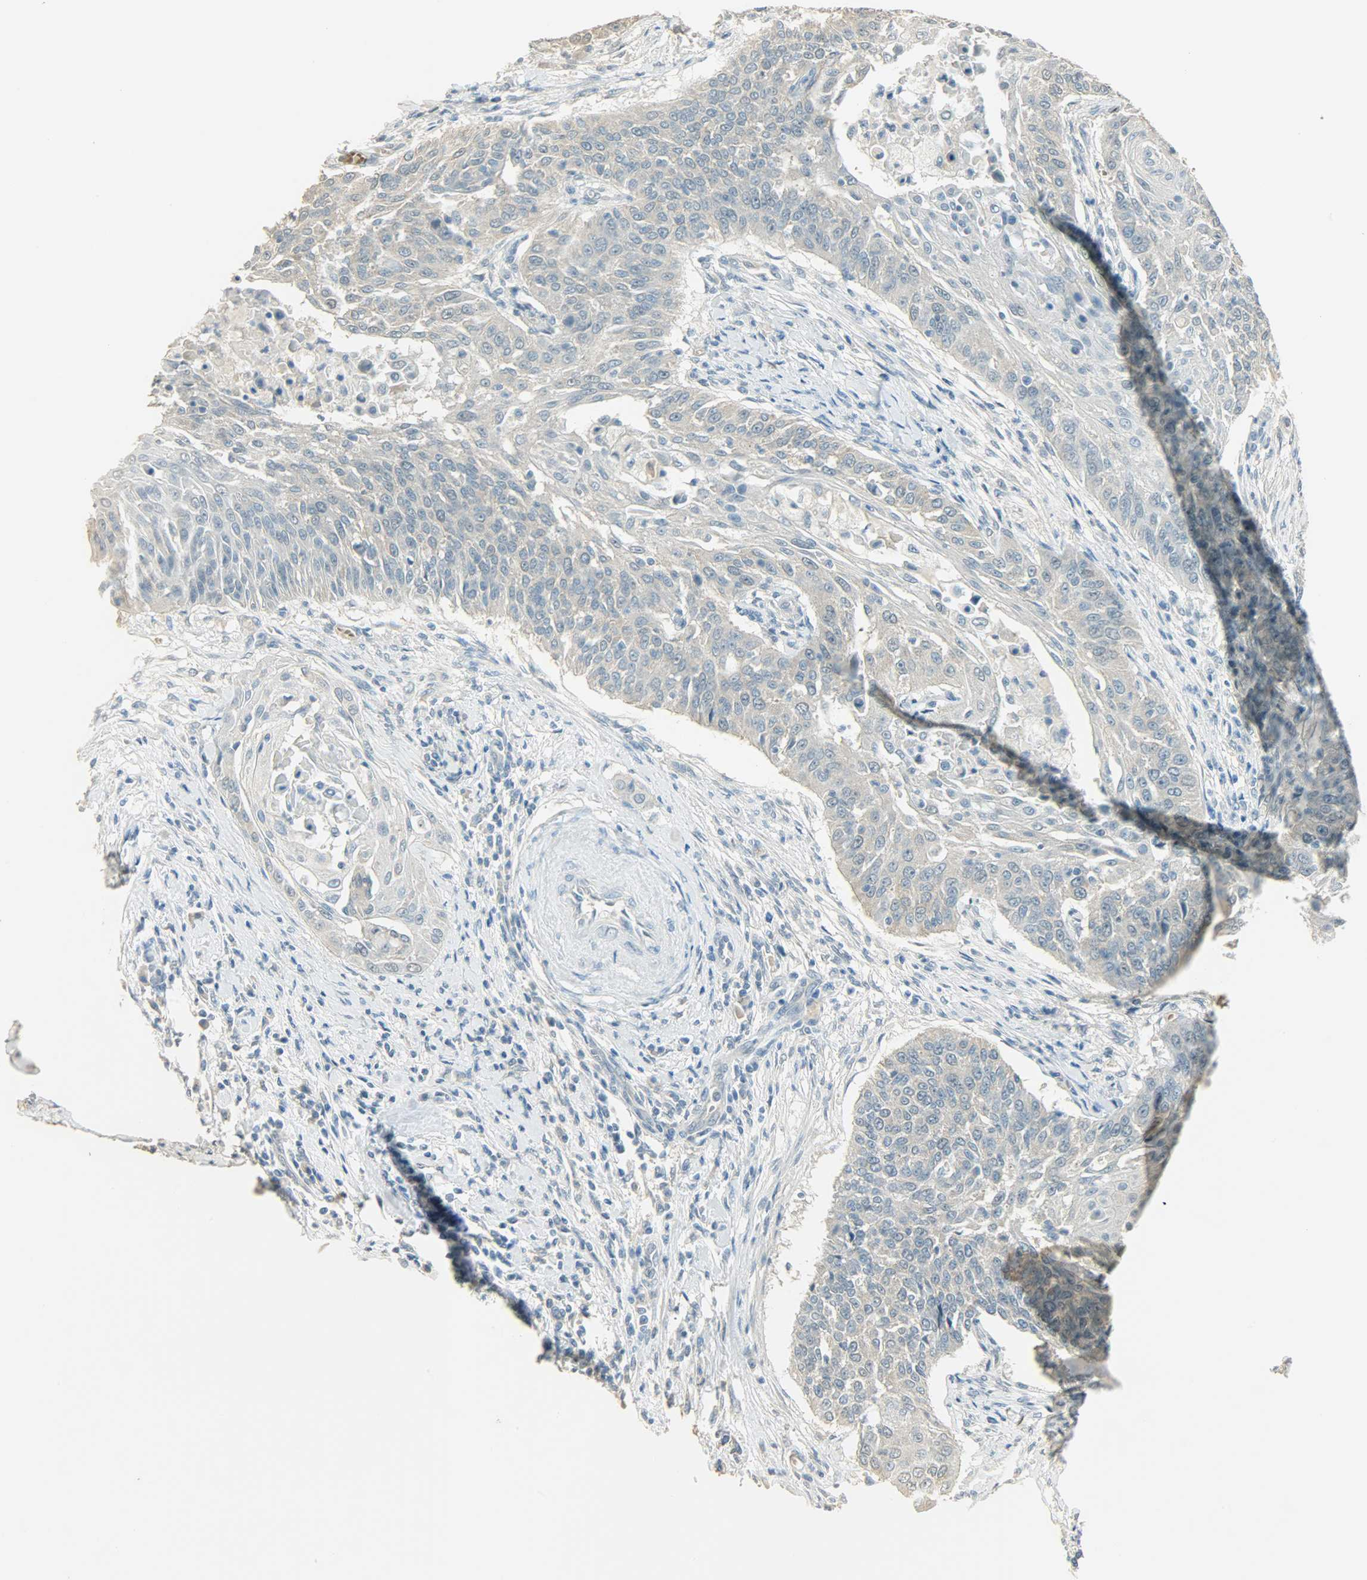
{"staining": {"intensity": "negative", "quantity": "none", "location": "none"}, "tissue": "cervical cancer", "cell_type": "Tumor cells", "image_type": "cancer", "snomed": [{"axis": "morphology", "description": "Squamous cell carcinoma, NOS"}, {"axis": "topography", "description": "Cervix"}], "caption": "There is no significant staining in tumor cells of cervical cancer.", "gene": "PRMT5", "patient": {"sex": "female", "age": 33}}